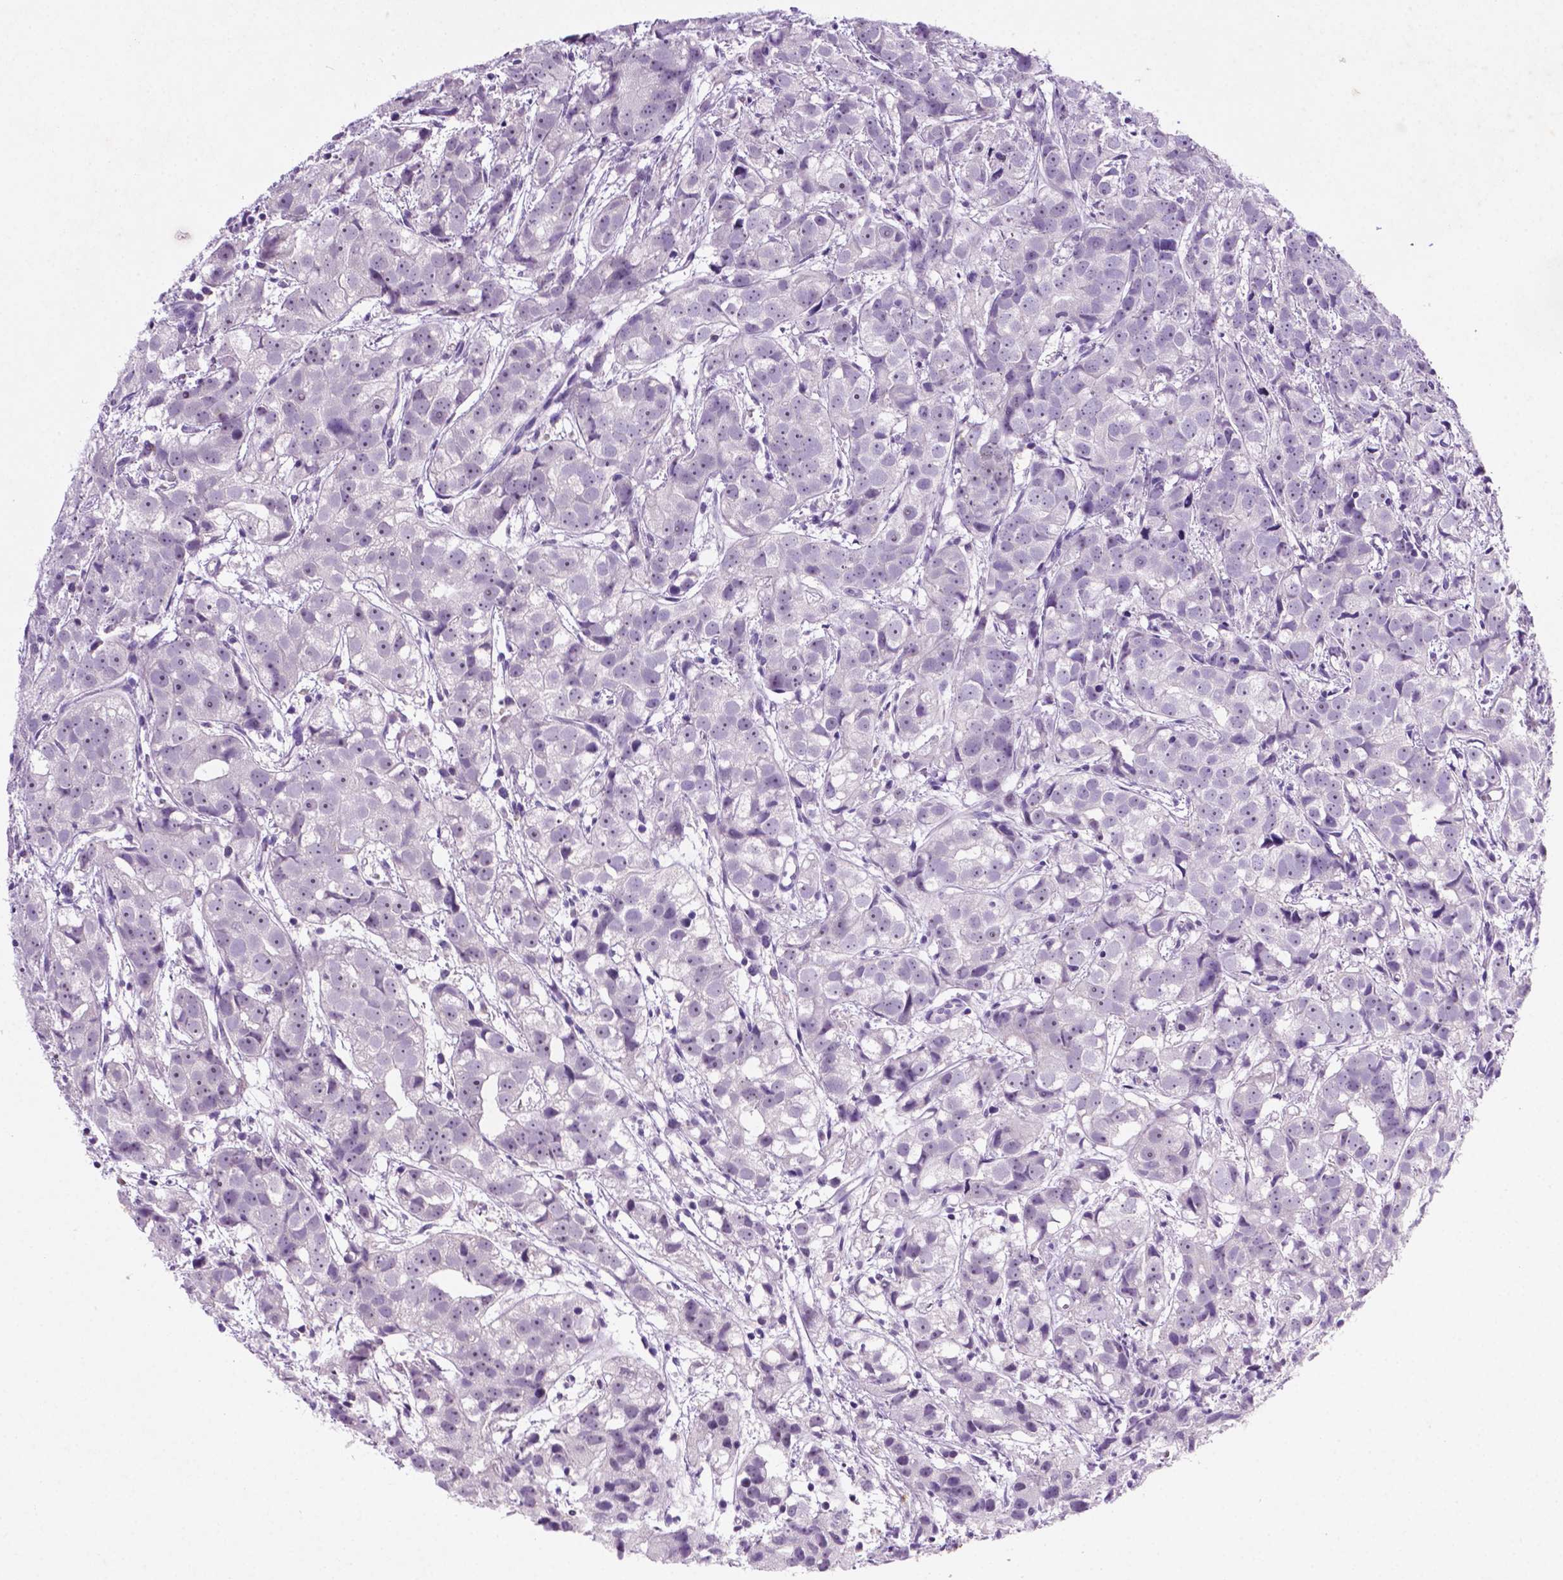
{"staining": {"intensity": "negative", "quantity": "none", "location": "none"}, "tissue": "prostate cancer", "cell_type": "Tumor cells", "image_type": "cancer", "snomed": [{"axis": "morphology", "description": "Adenocarcinoma, High grade"}, {"axis": "topography", "description": "Prostate"}], "caption": "Tumor cells are negative for brown protein staining in high-grade adenocarcinoma (prostate).", "gene": "C18orf21", "patient": {"sex": "male", "age": 68}}